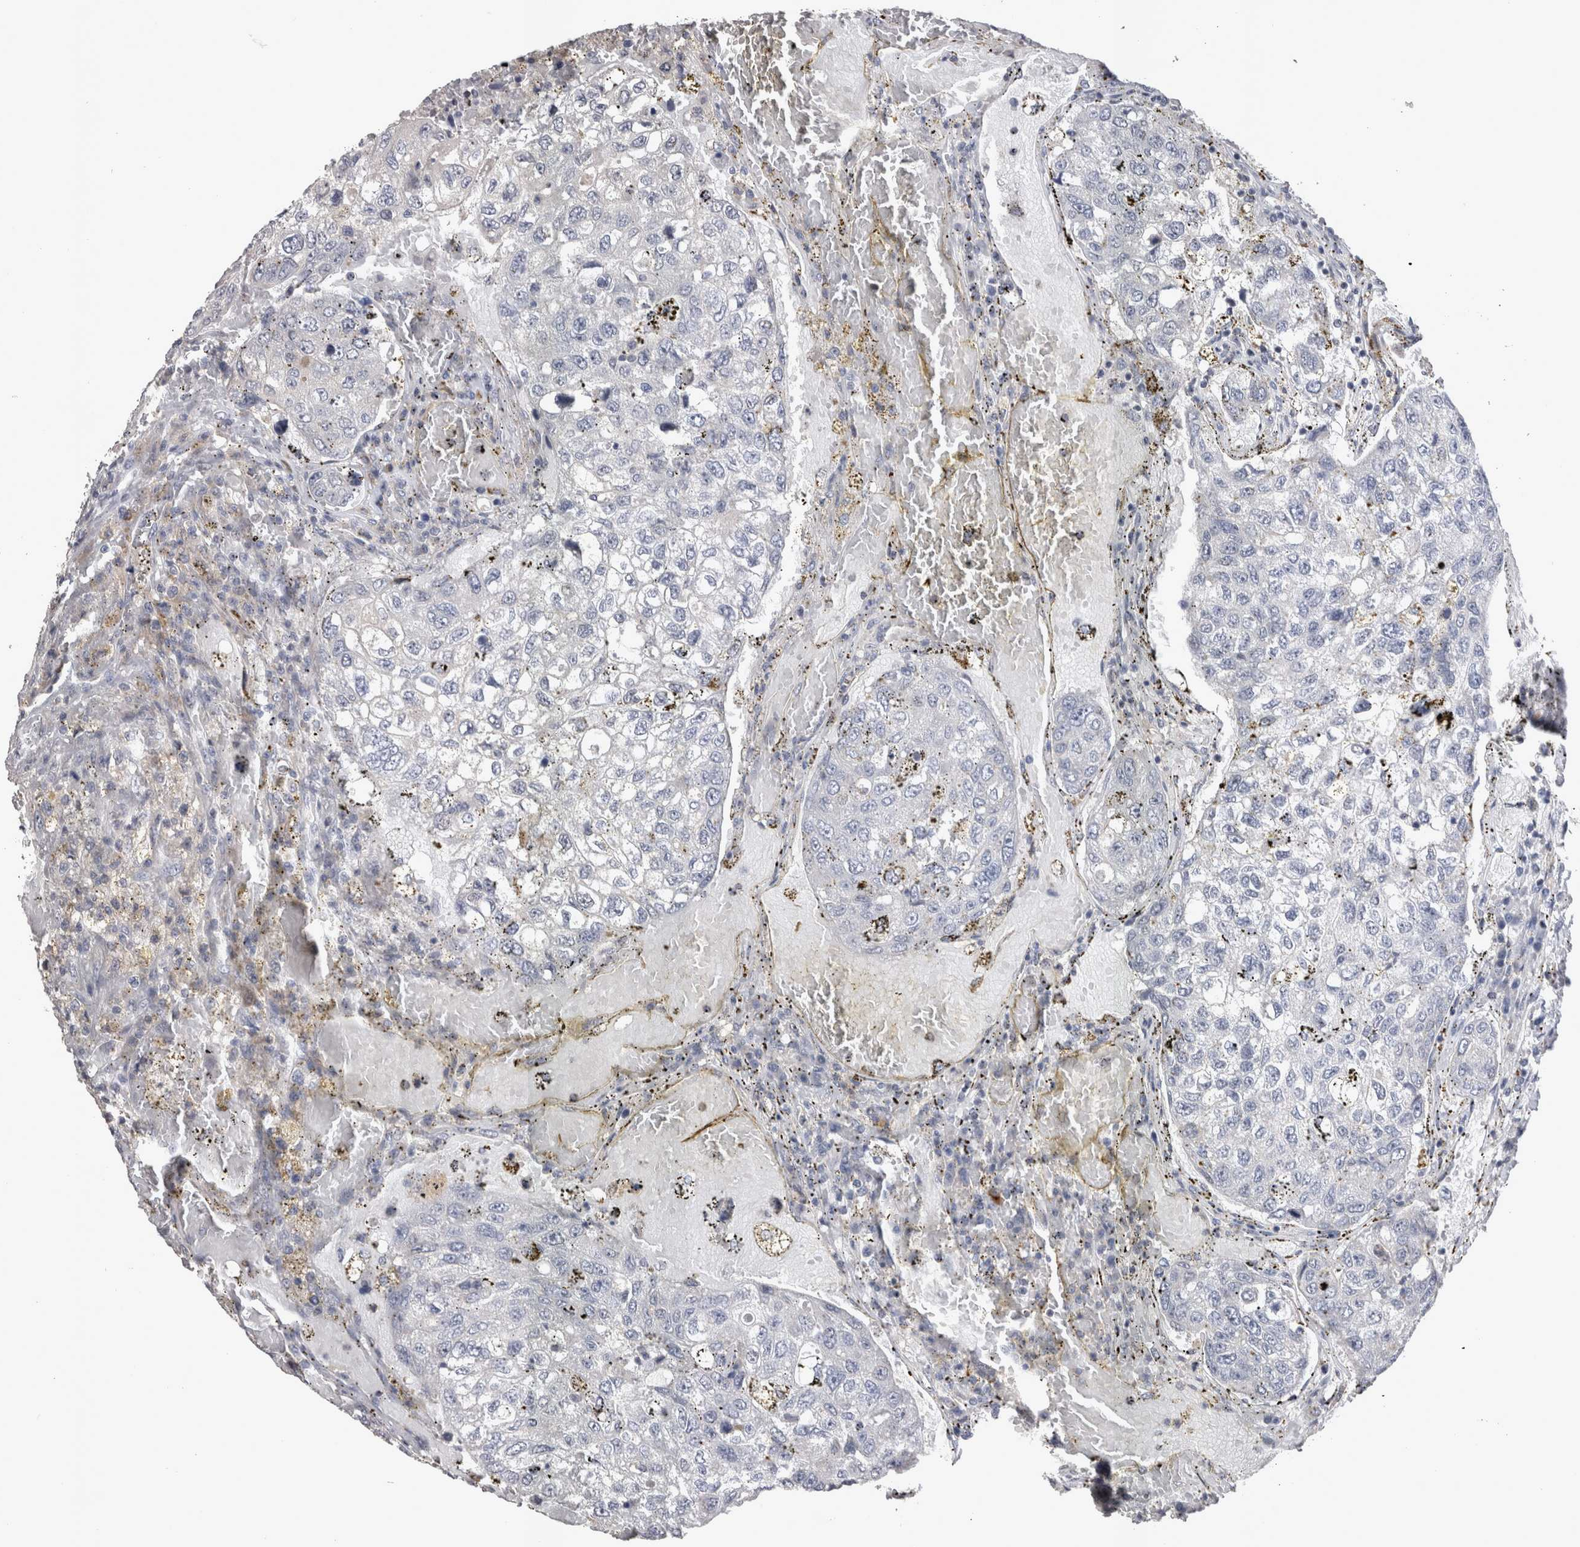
{"staining": {"intensity": "negative", "quantity": "none", "location": "none"}, "tissue": "urothelial cancer", "cell_type": "Tumor cells", "image_type": "cancer", "snomed": [{"axis": "morphology", "description": "Urothelial carcinoma, High grade"}, {"axis": "topography", "description": "Lymph node"}, {"axis": "topography", "description": "Urinary bladder"}], "caption": "IHC histopathology image of high-grade urothelial carcinoma stained for a protein (brown), which demonstrates no staining in tumor cells.", "gene": "CTBS", "patient": {"sex": "male", "age": 51}}